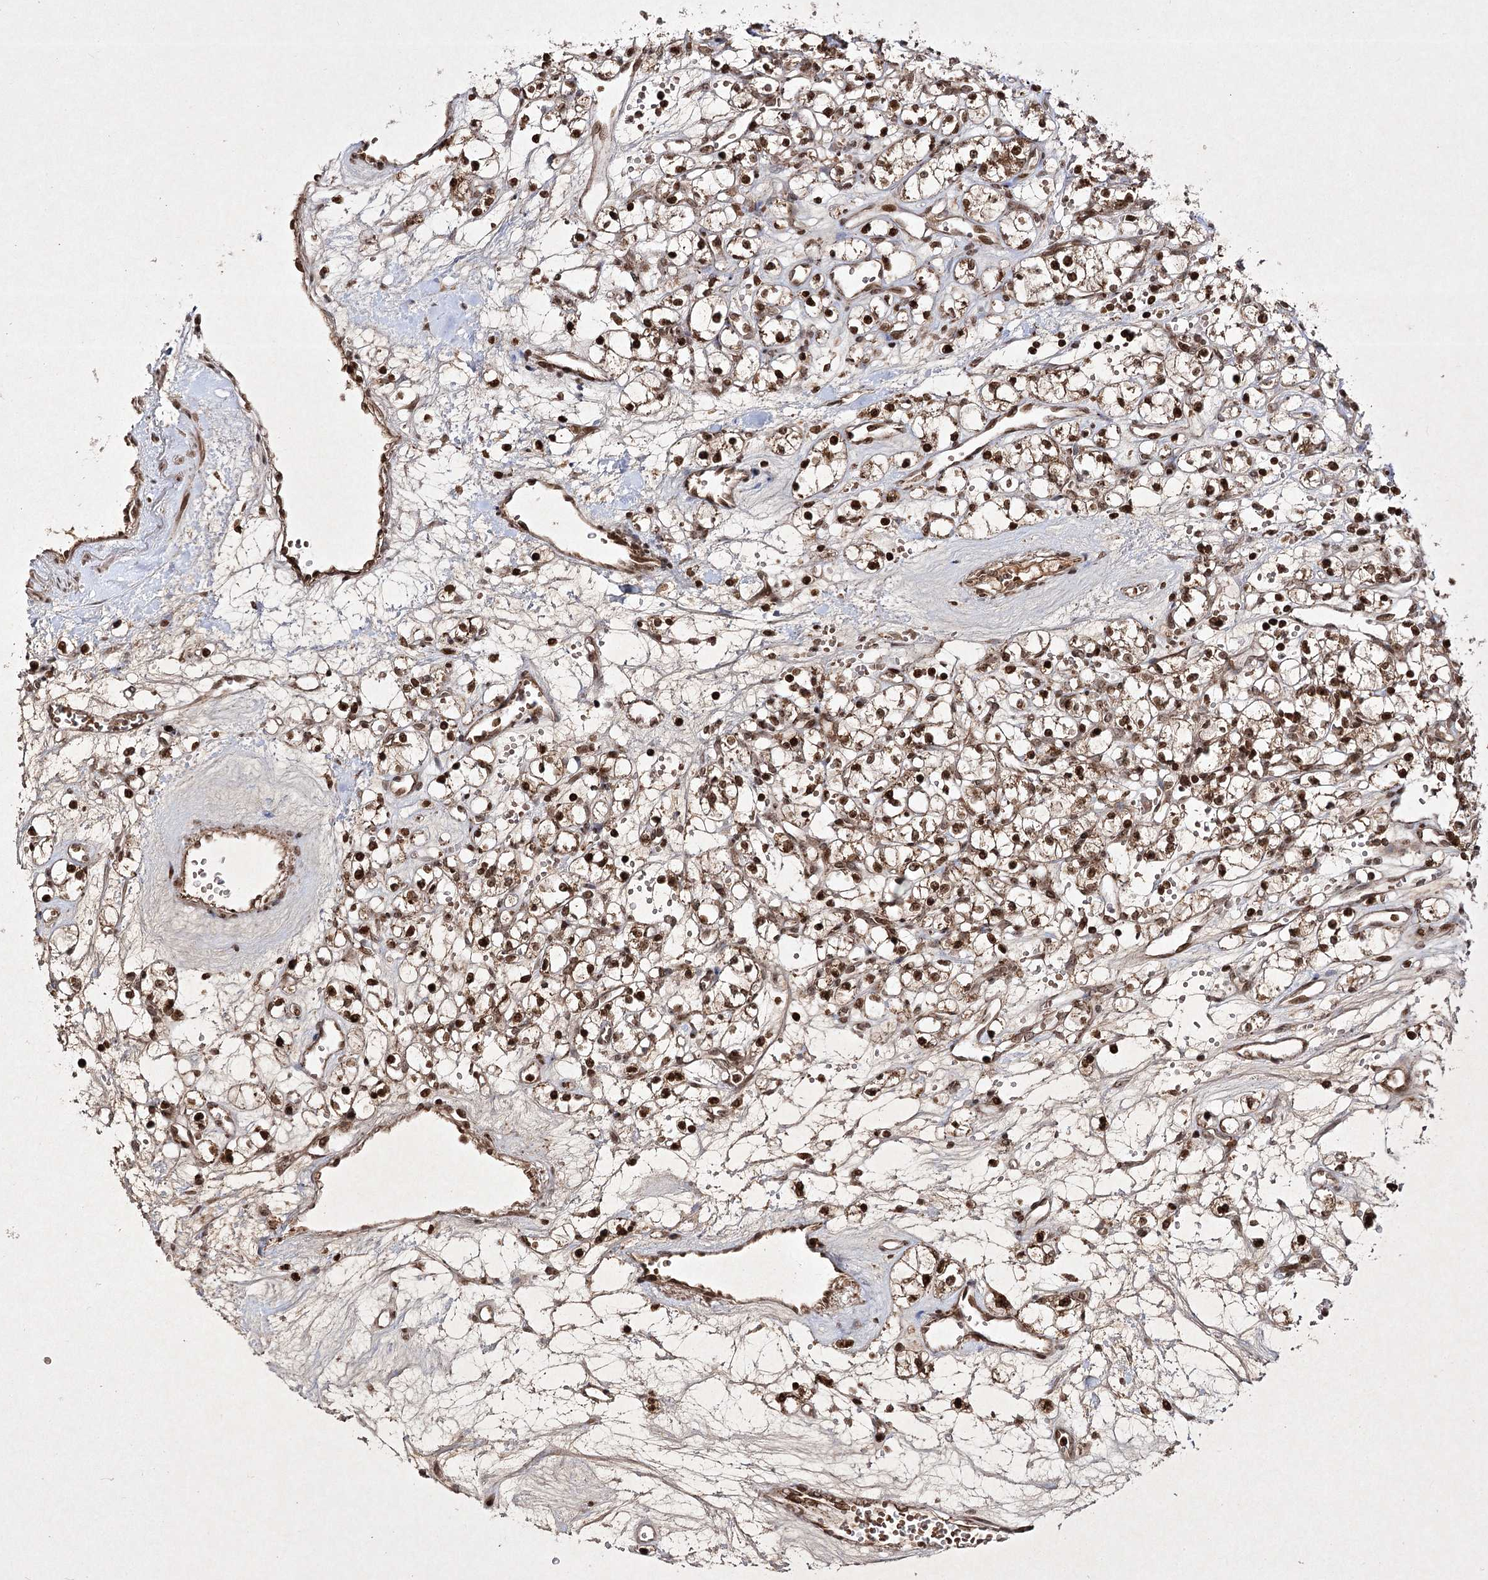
{"staining": {"intensity": "strong", "quantity": ">75%", "location": "cytoplasmic/membranous,nuclear"}, "tissue": "renal cancer", "cell_type": "Tumor cells", "image_type": "cancer", "snomed": [{"axis": "morphology", "description": "Adenocarcinoma, NOS"}, {"axis": "topography", "description": "Kidney"}], "caption": "Immunohistochemistry (IHC) (DAB (3,3'-diaminobenzidine)) staining of human adenocarcinoma (renal) reveals strong cytoplasmic/membranous and nuclear protein positivity in approximately >75% of tumor cells.", "gene": "CARM1", "patient": {"sex": "female", "age": 59}}